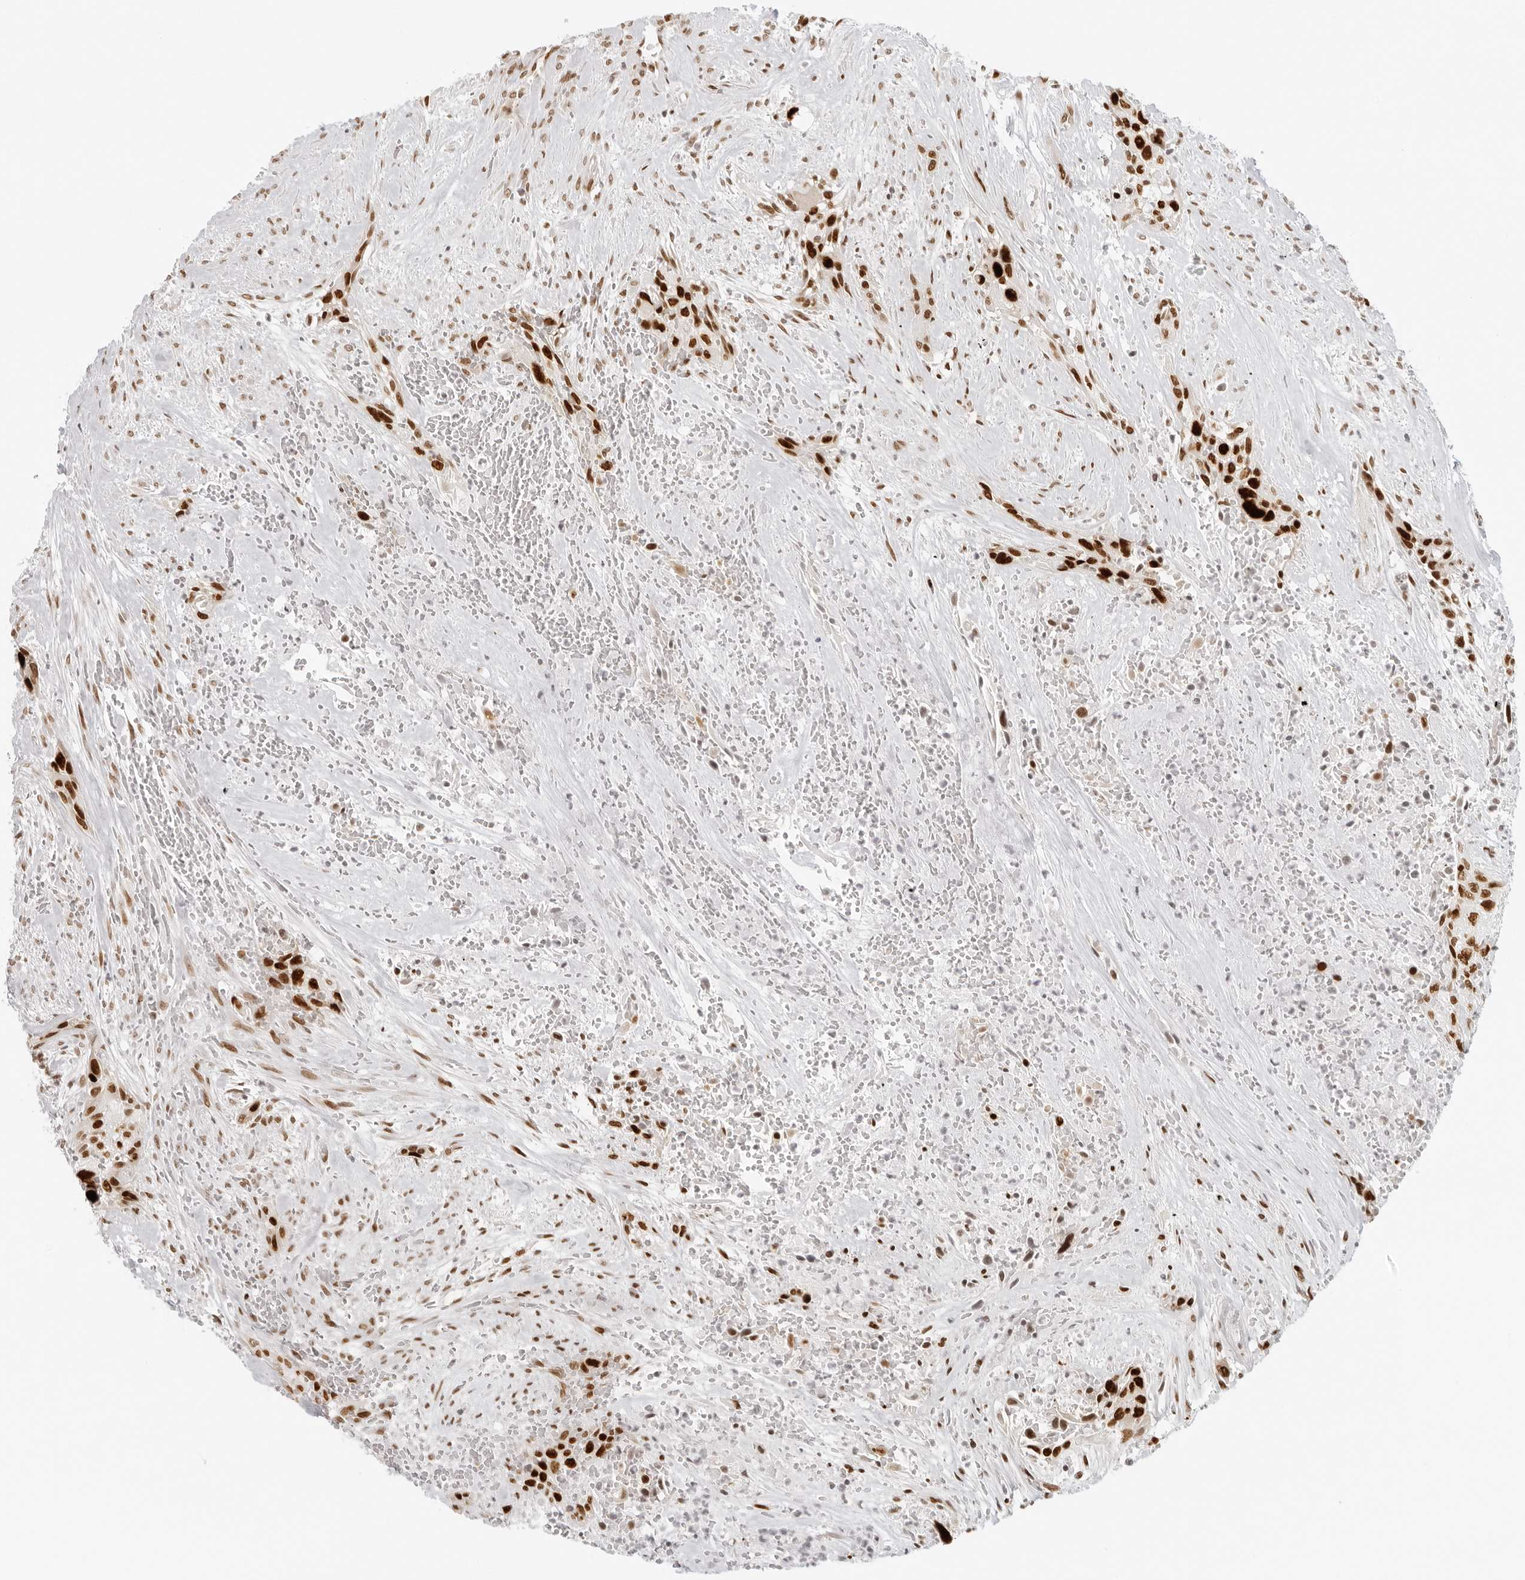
{"staining": {"intensity": "strong", "quantity": ">75%", "location": "nuclear"}, "tissue": "urothelial cancer", "cell_type": "Tumor cells", "image_type": "cancer", "snomed": [{"axis": "morphology", "description": "Urothelial carcinoma, High grade"}, {"axis": "topography", "description": "Urinary bladder"}], "caption": "High-magnification brightfield microscopy of urothelial cancer stained with DAB (3,3'-diaminobenzidine) (brown) and counterstained with hematoxylin (blue). tumor cells exhibit strong nuclear staining is identified in approximately>75% of cells.", "gene": "RCC1", "patient": {"sex": "male", "age": 35}}